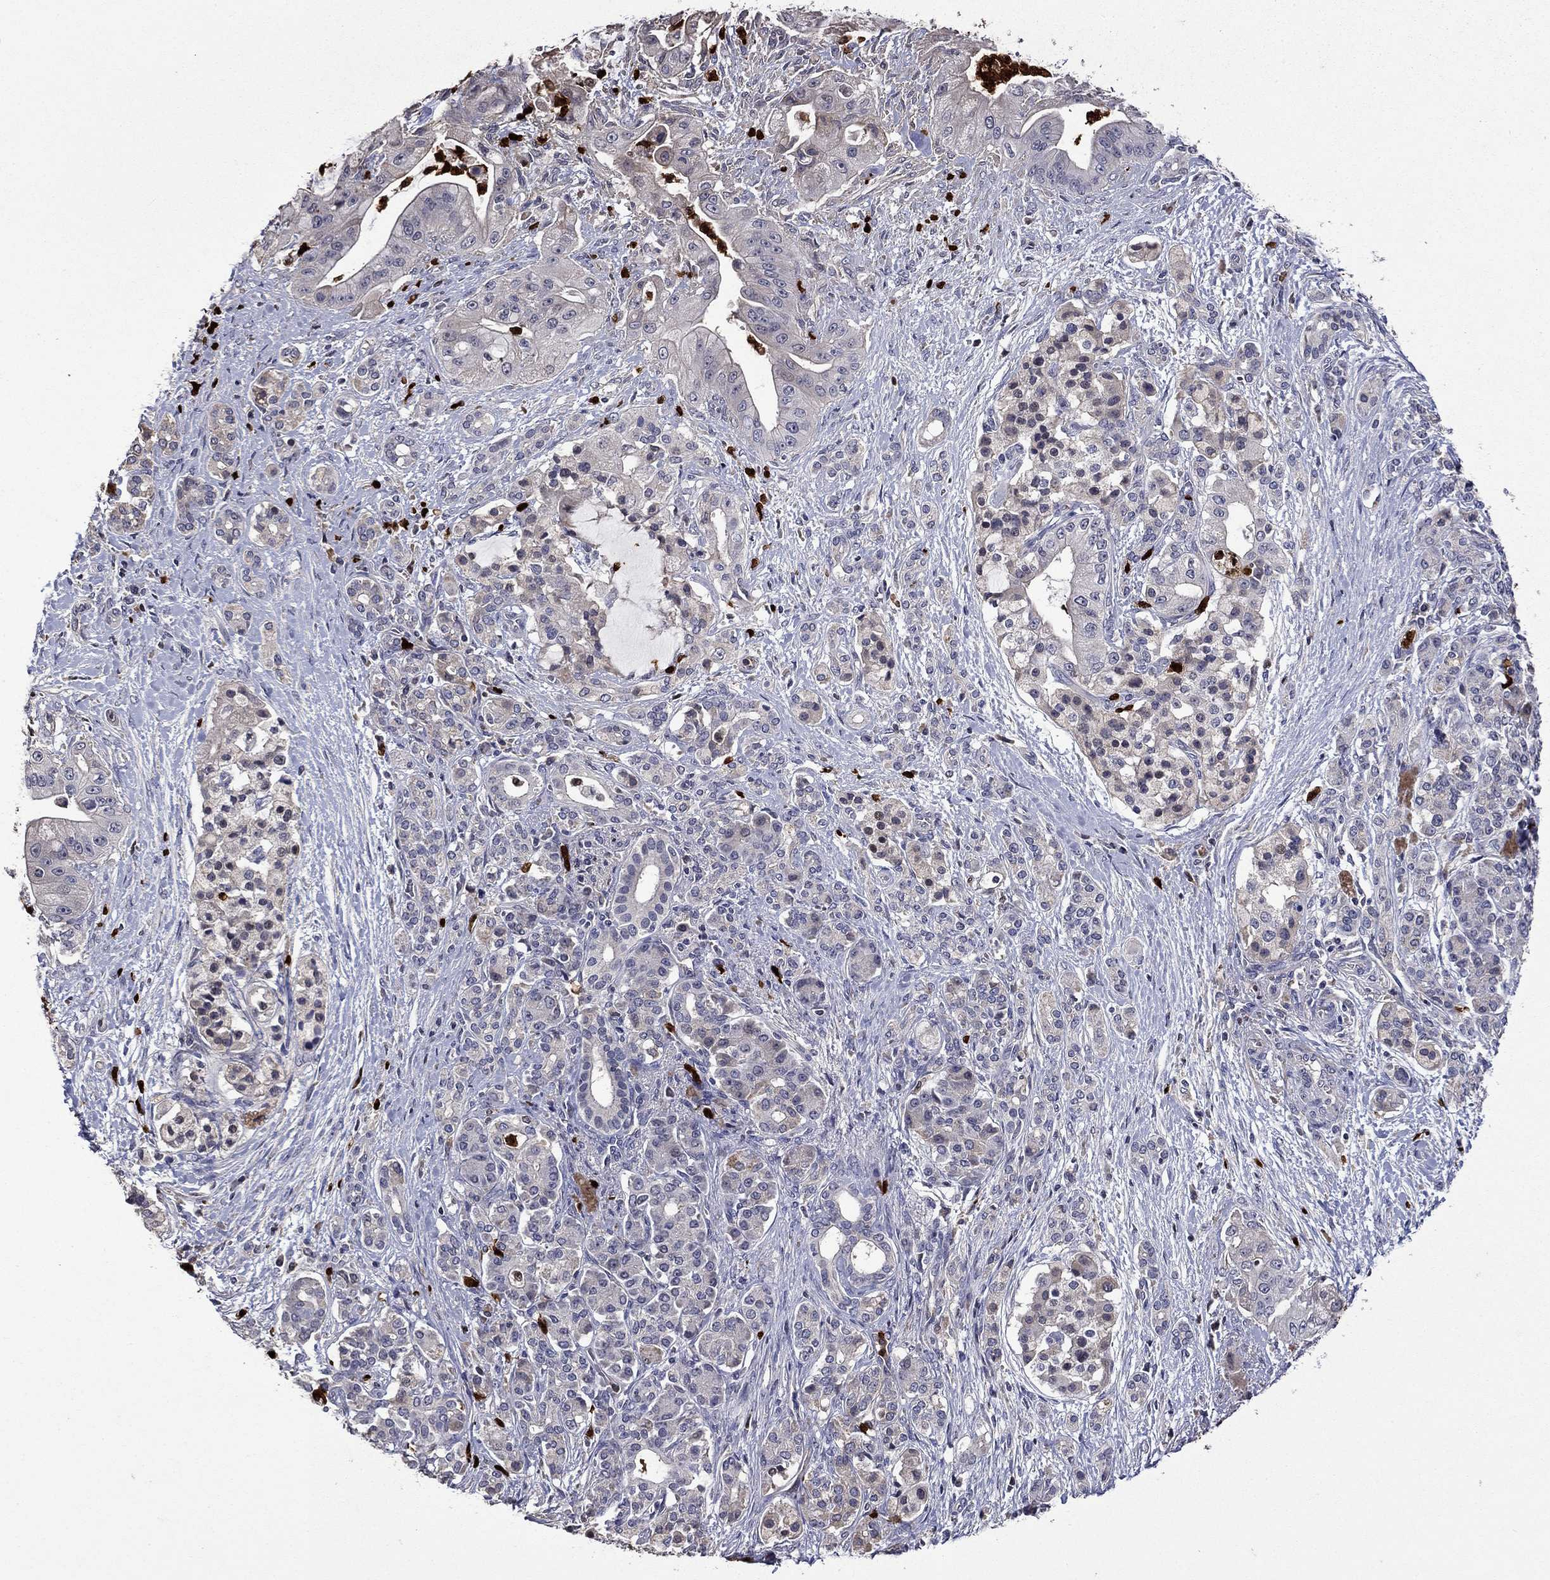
{"staining": {"intensity": "negative", "quantity": "none", "location": "none"}, "tissue": "pancreatic cancer", "cell_type": "Tumor cells", "image_type": "cancer", "snomed": [{"axis": "morphology", "description": "Normal tissue, NOS"}, {"axis": "morphology", "description": "Inflammation, NOS"}, {"axis": "morphology", "description": "Adenocarcinoma, NOS"}, {"axis": "topography", "description": "Pancreas"}], "caption": "Tumor cells are negative for protein expression in human pancreatic adenocarcinoma.", "gene": "SATB1", "patient": {"sex": "male", "age": 57}}